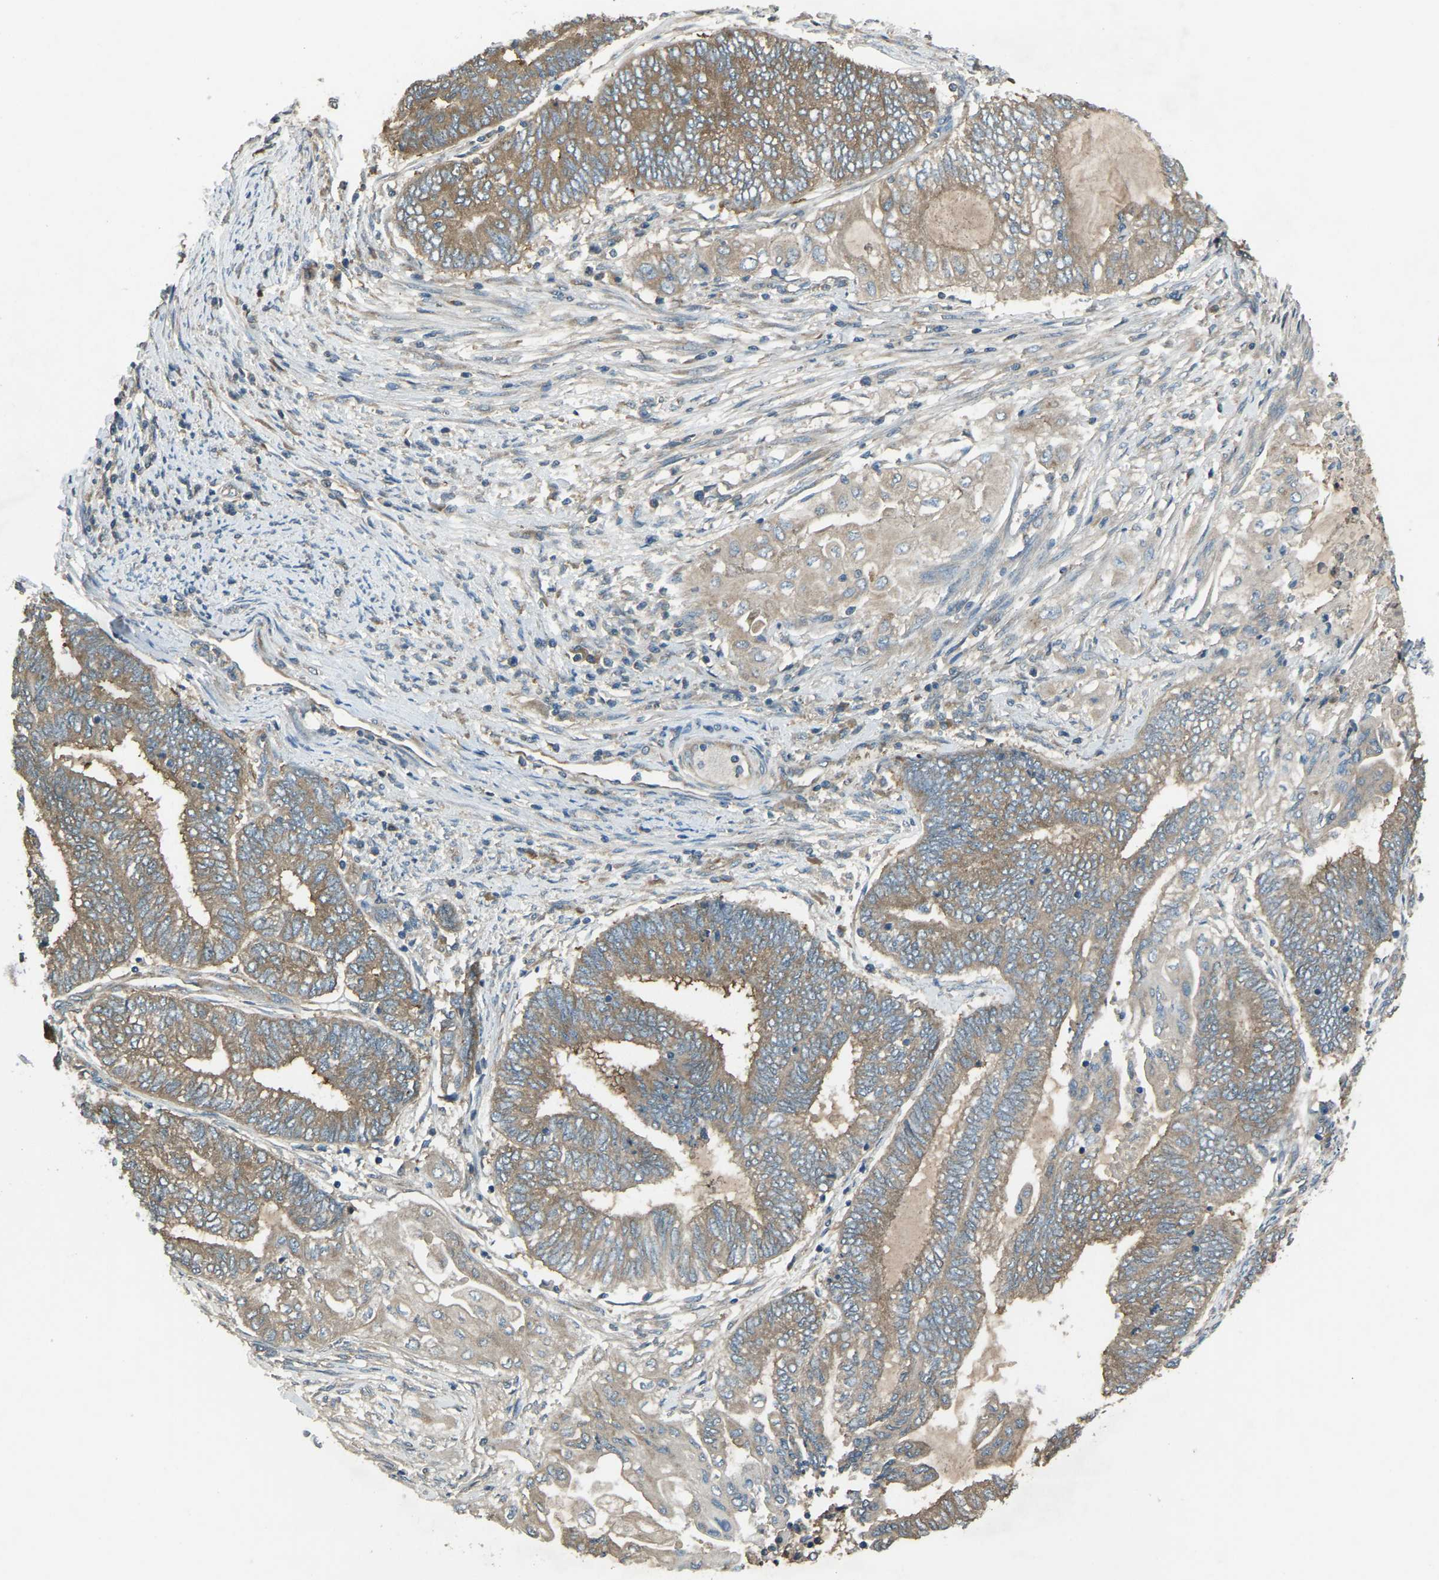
{"staining": {"intensity": "moderate", "quantity": ">75%", "location": "cytoplasmic/membranous"}, "tissue": "endometrial cancer", "cell_type": "Tumor cells", "image_type": "cancer", "snomed": [{"axis": "morphology", "description": "Adenocarcinoma, NOS"}, {"axis": "topography", "description": "Uterus"}, {"axis": "topography", "description": "Endometrium"}], "caption": "A brown stain highlights moderate cytoplasmic/membranous expression of a protein in human endometrial cancer tumor cells.", "gene": "AIMP1", "patient": {"sex": "female", "age": 70}}